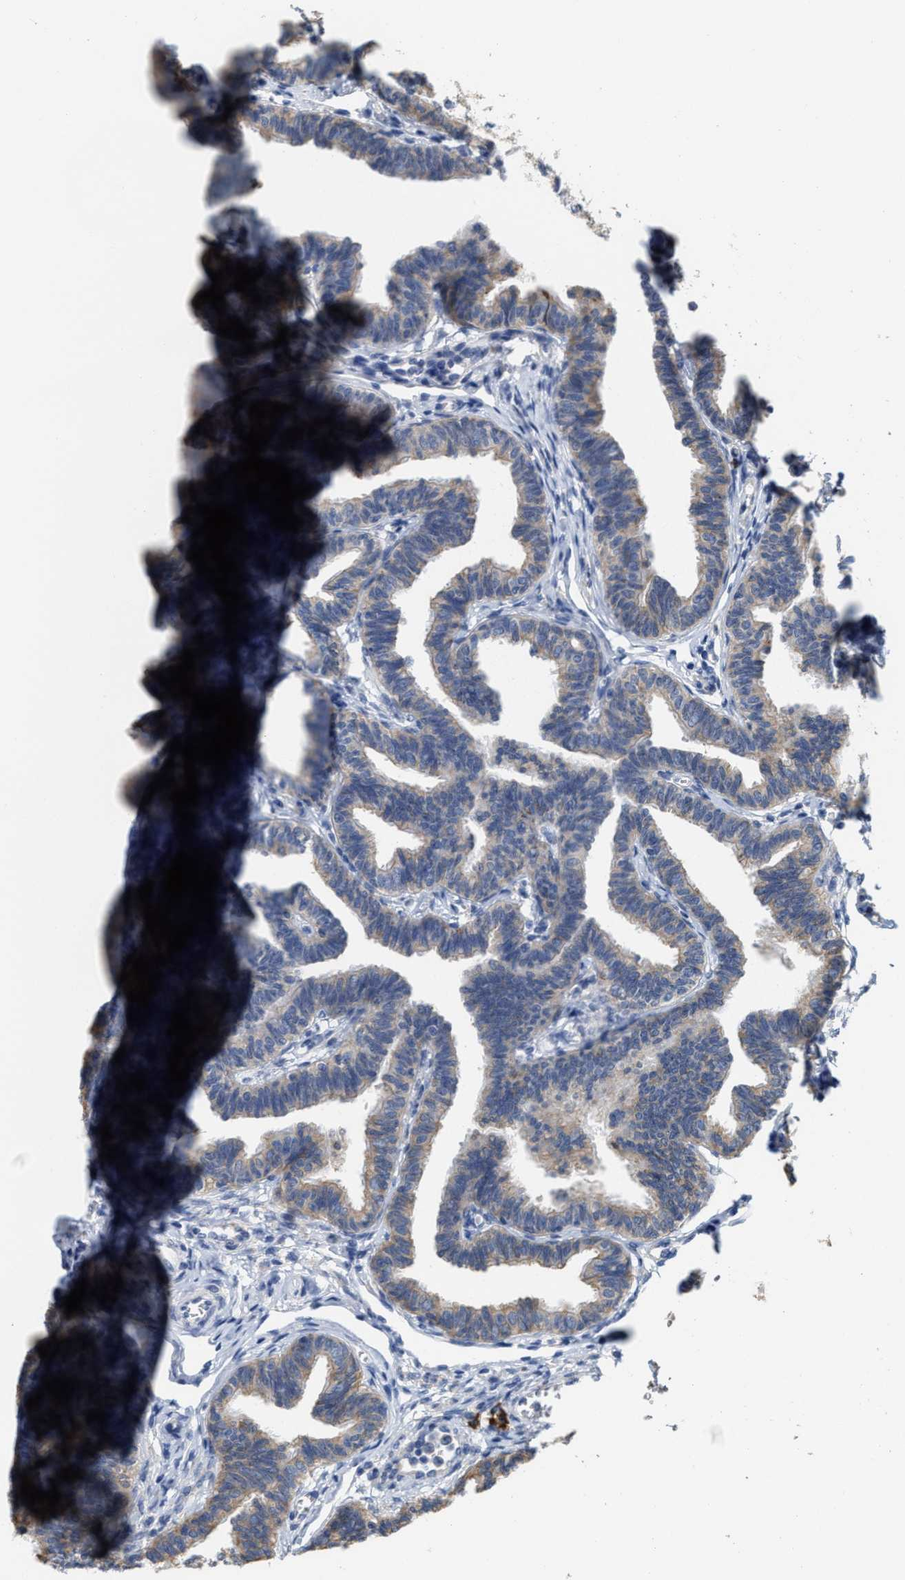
{"staining": {"intensity": "moderate", "quantity": "25%-75%", "location": "cytoplasmic/membranous"}, "tissue": "fallopian tube", "cell_type": "Glandular cells", "image_type": "normal", "snomed": [{"axis": "morphology", "description": "Normal tissue, NOS"}, {"axis": "topography", "description": "Fallopian tube"}, {"axis": "topography", "description": "Ovary"}], "caption": "Immunohistochemical staining of unremarkable human fallopian tube demonstrates moderate cytoplasmic/membranous protein expression in about 25%-75% of glandular cells. (DAB IHC with brightfield microscopy, high magnification).", "gene": "RYR2", "patient": {"sex": "female", "age": 23}}